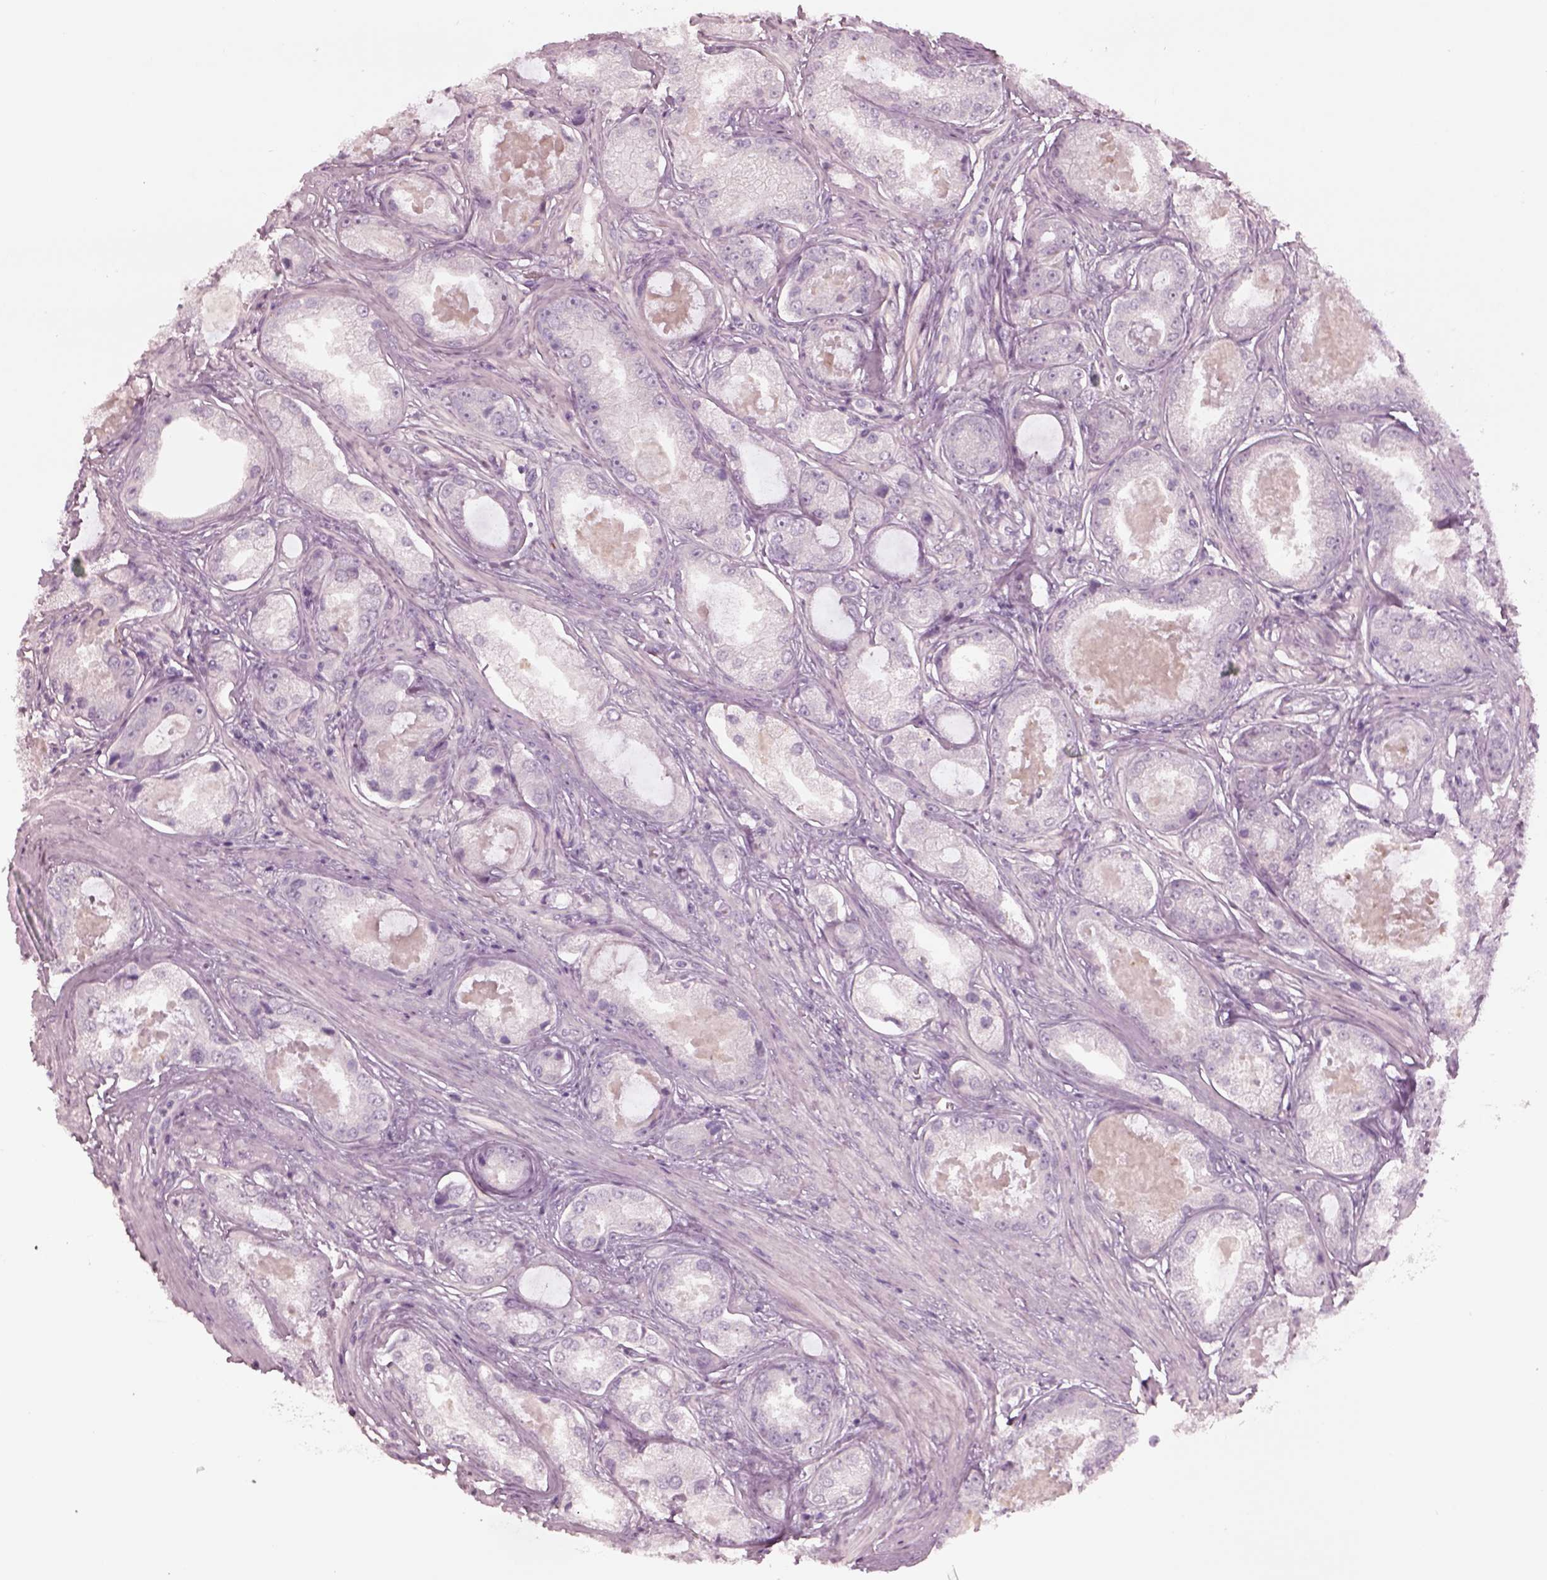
{"staining": {"intensity": "negative", "quantity": "none", "location": "none"}, "tissue": "prostate cancer", "cell_type": "Tumor cells", "image_type": "cancer", "snomed": [{"axis": "morphology", "description": "Adenocarcinoma, Low grade"}, {"axis": "topography", "description": "Prostate"}], "caption": "This is an IHC histopathology image of low-grade adenocarcinoma (prostate). There is no staining in tumor cells.", "gene": "SPATA6L", "patient": {"sex": "male", "age": 68}}